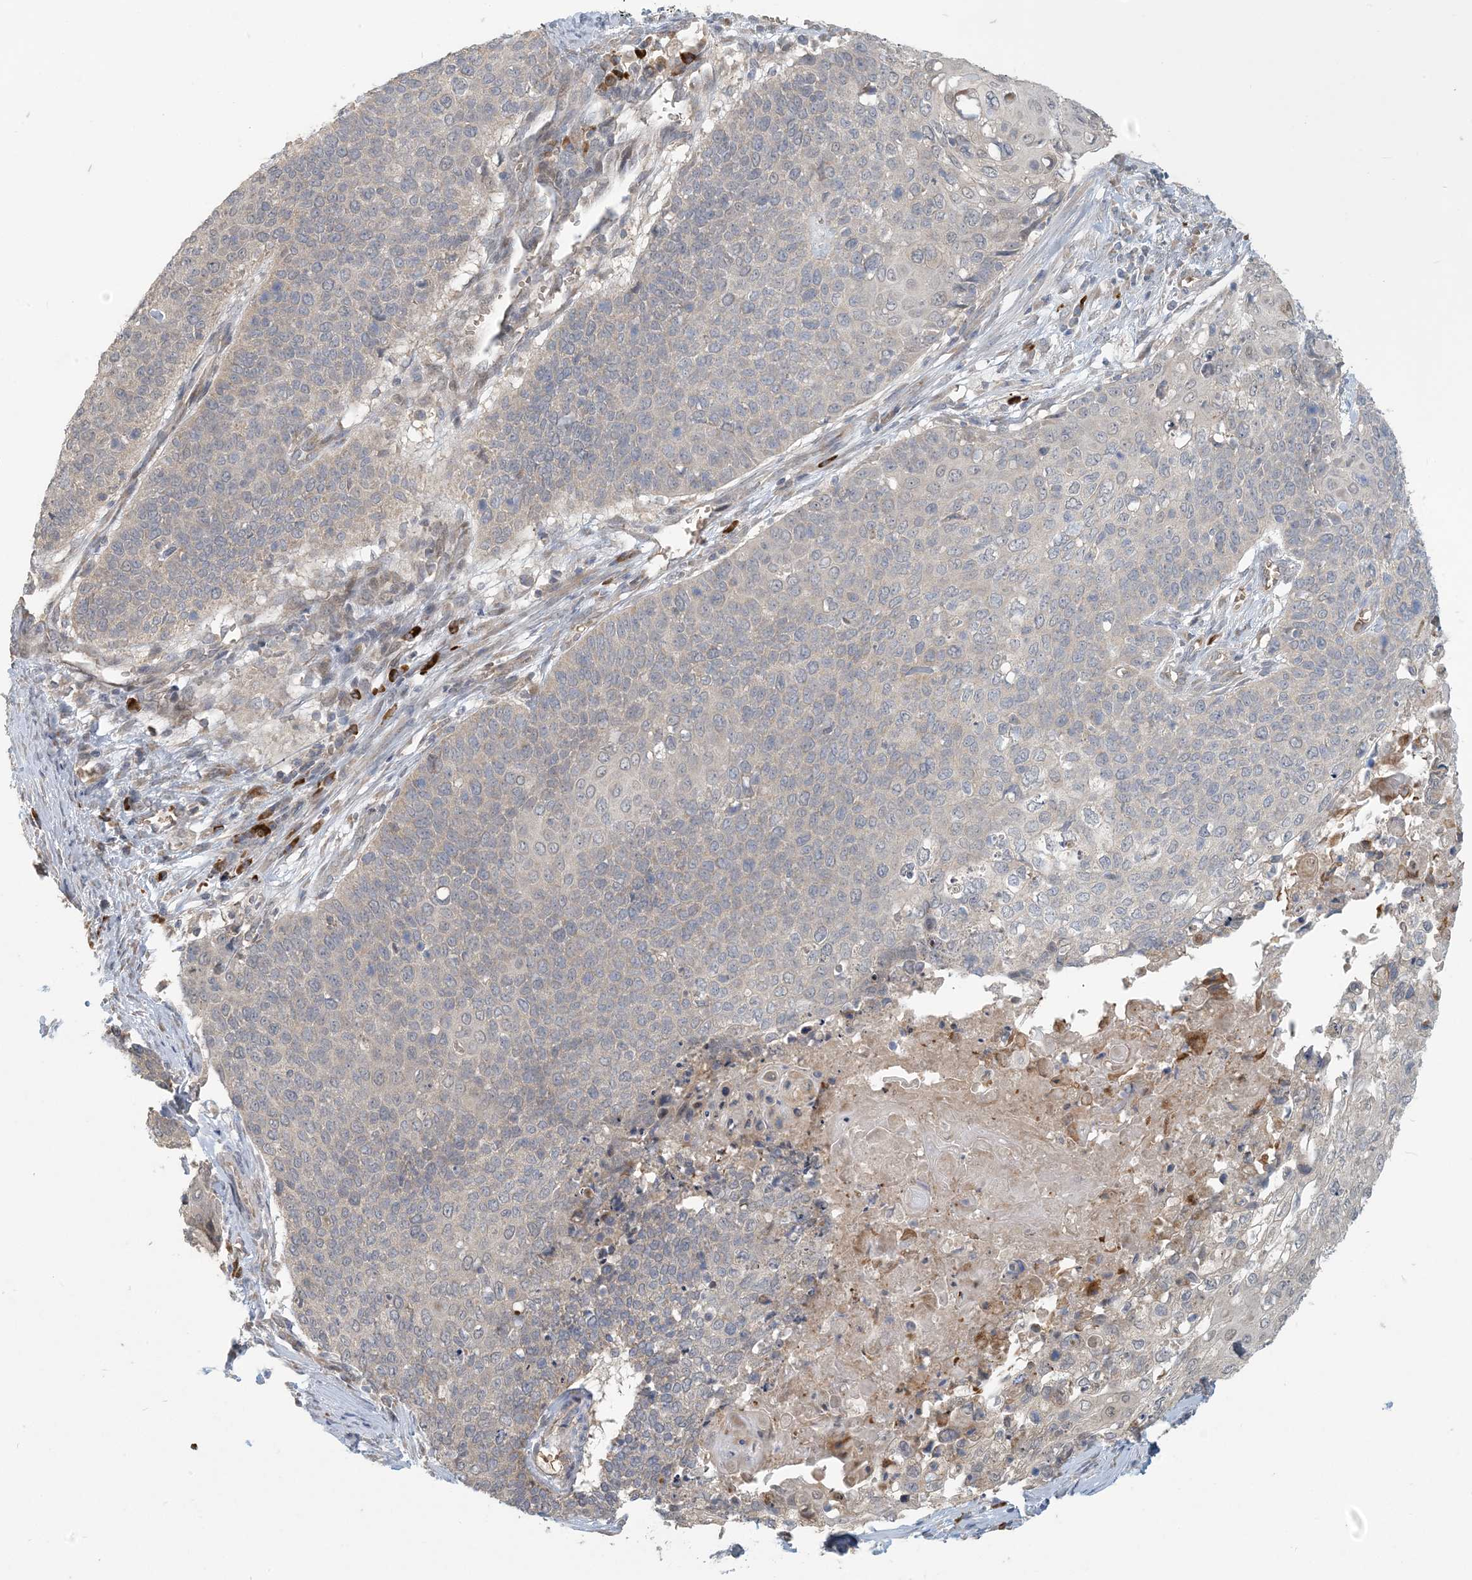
{"staining": {"intensity": "negative", "quantity": "none", "location": "none"}, "tissue": "cervical cancer", "cell_type": "Tumor cells", "image_type": "cancer", "snomed": [{"axis": "morphology", "description": "Squamous cell carcinoma, NOS"}, {"axis": "topography", "description": "Cervix"}], "caption": "Cervical cancer (squamous cell carcinoma) was stained to show a protein in brown. There is no significant expression in tumor cells.", "gene": "PUSL1", "patient": {"sex": "female", "age": 39}}